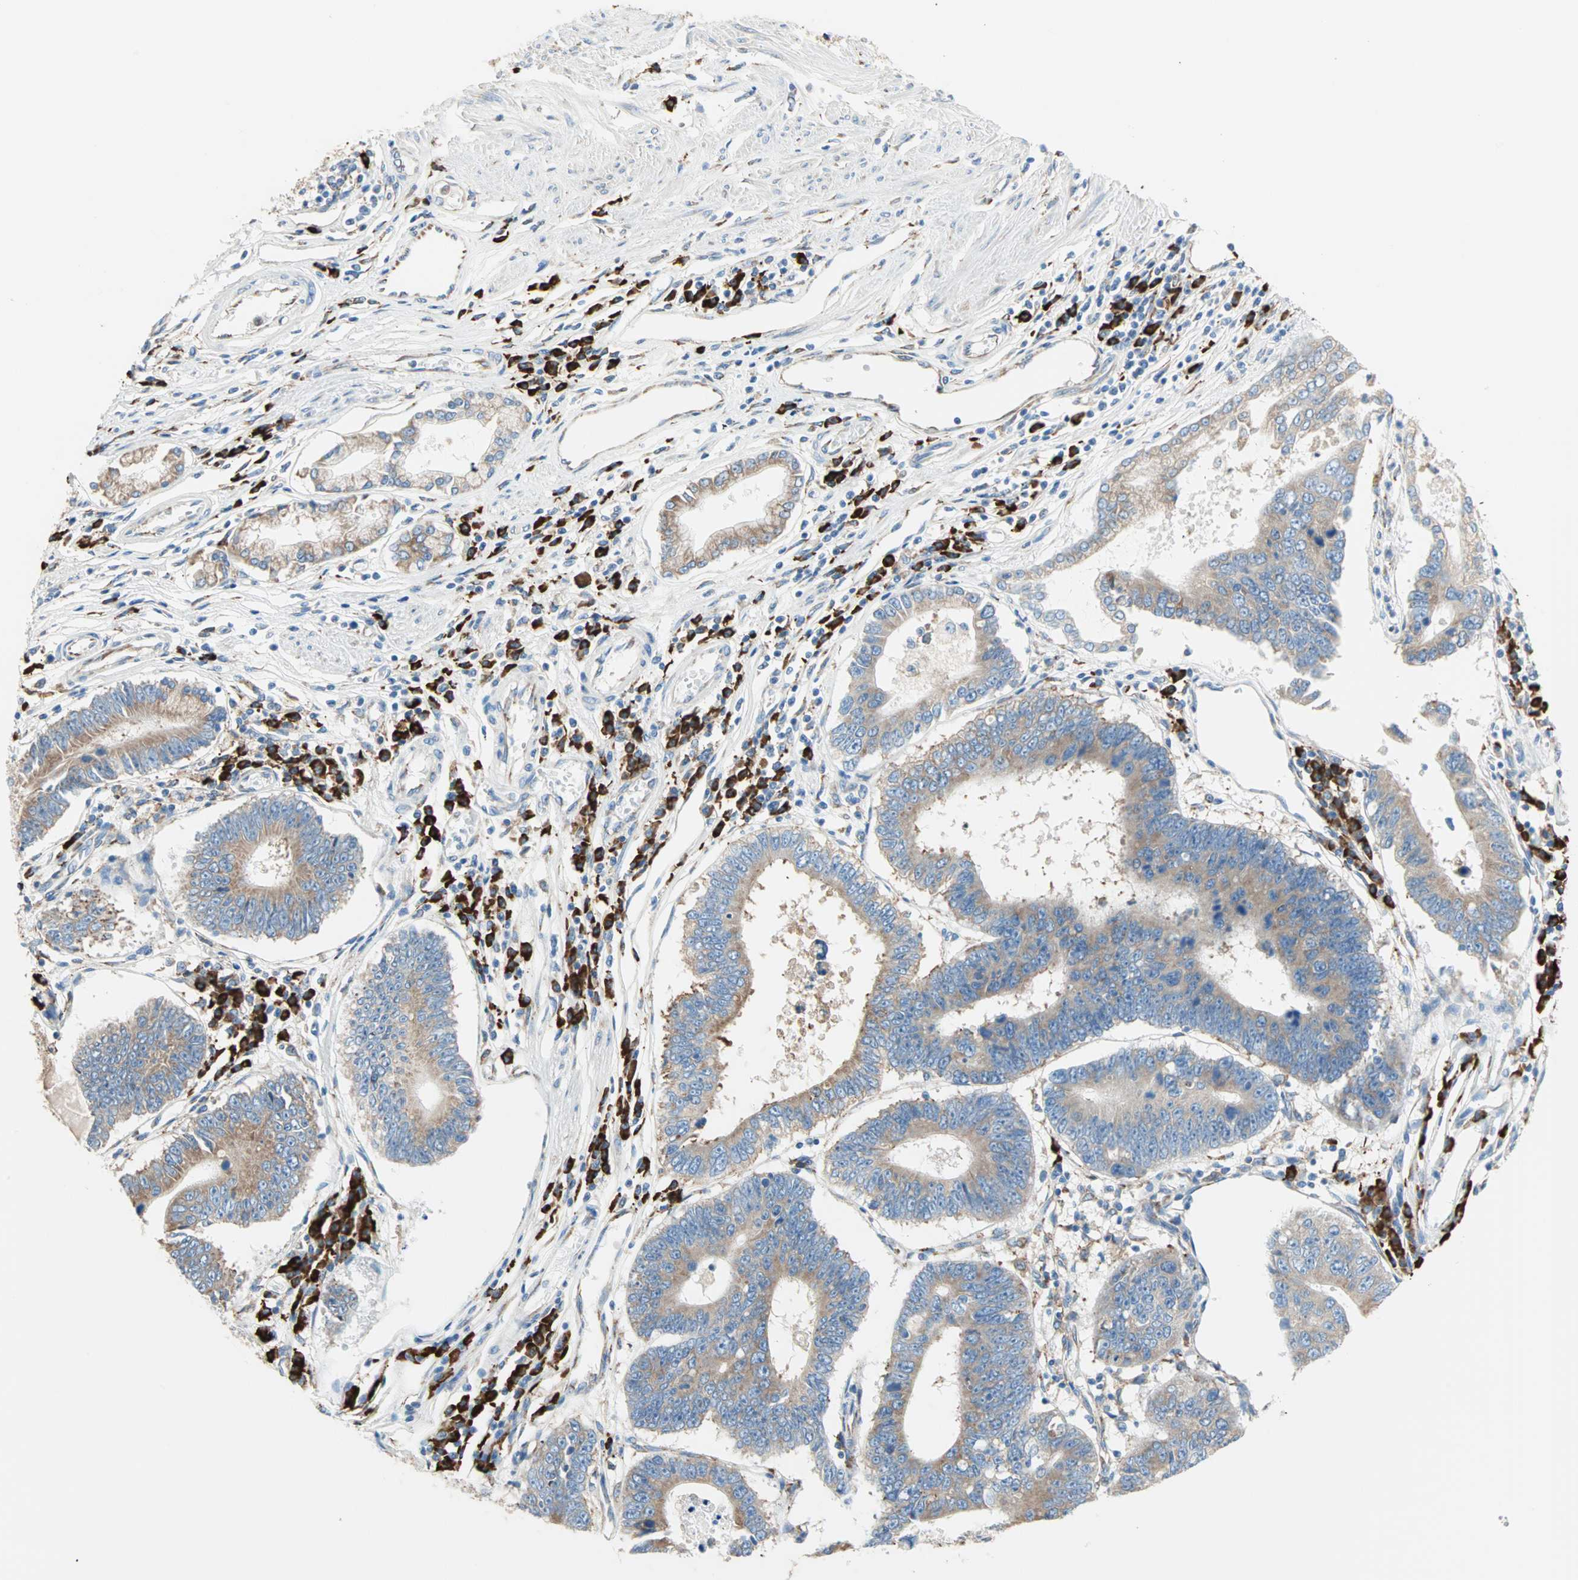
{"staining": {"intensity": "moderate", "quantity": ">75%", "location": "cytoplasmic/membranous"}, "tissue": "stomach cancer", "cell_type": "Tumor cells", "image_type": "cancer", "snomed": [{"axis": "morphology", "description": "Adenocarcinoma, NOS"}, {"axis": "topography", "description": "Stomach"}], "caption": "This image shows IHC staining of human stomach adenocarcinoma, with medium moderate cytoplasmic/membranous staining in approximately >75% of tumor cells.", "gene": "PLCXD1", "patient": {"sex": "male", "age": 59}}